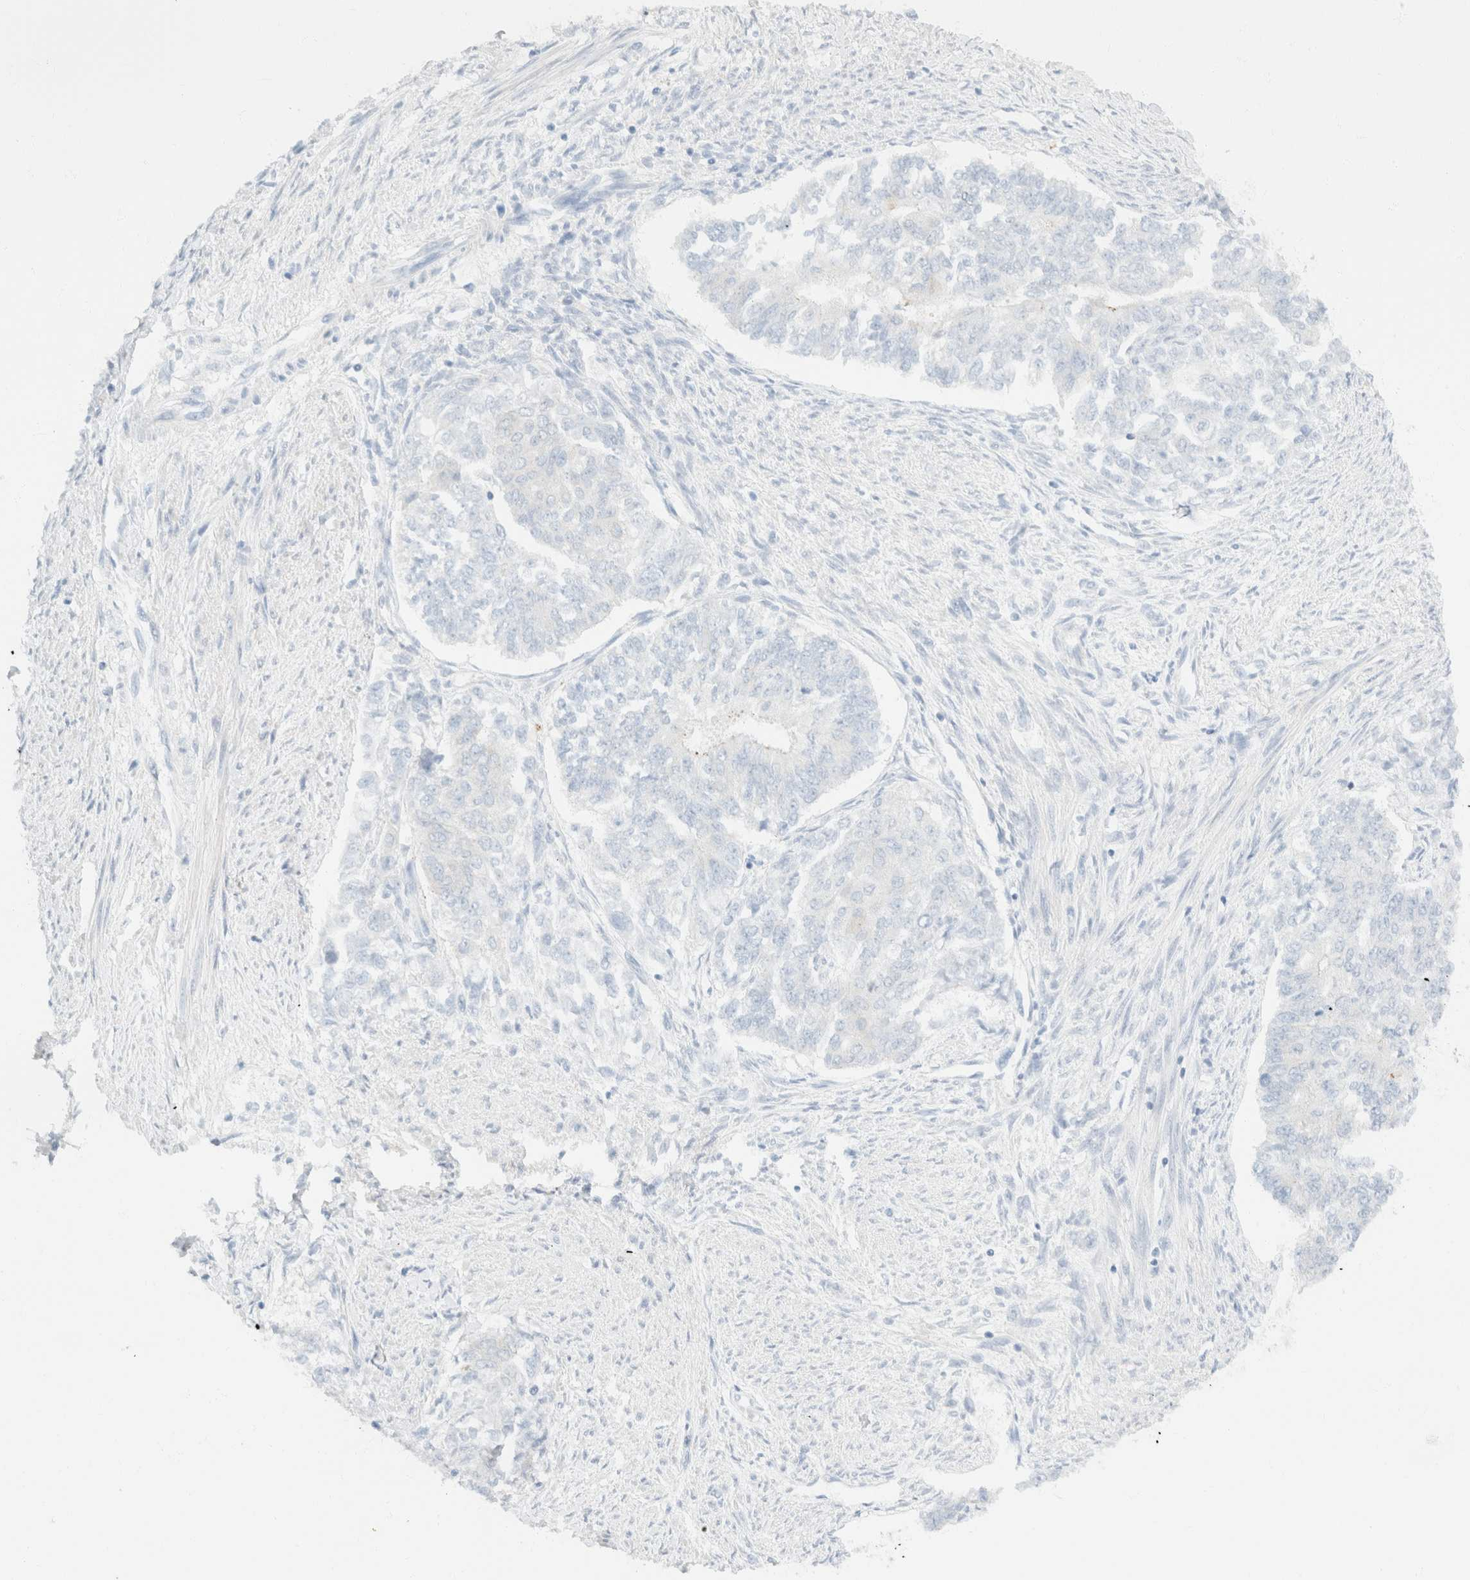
{"staining": {"intensity": "negative", "quantity": "none", "location": "none"}, "tissue": "endometrial cancer", "cell_type": "Tumor cells", "image_type": "cancer", "snomed": [{"axis": "morphology", "description": "Adenocarcinoma, NOS"}, {"axis": "topography", "description": "Endometrium"}], "caption": "Tumor cells are negative for brown protein staining in endometrial cancer.", "gene": "SH3GLB2", "patient": {"sex": "female", "age": 32}}